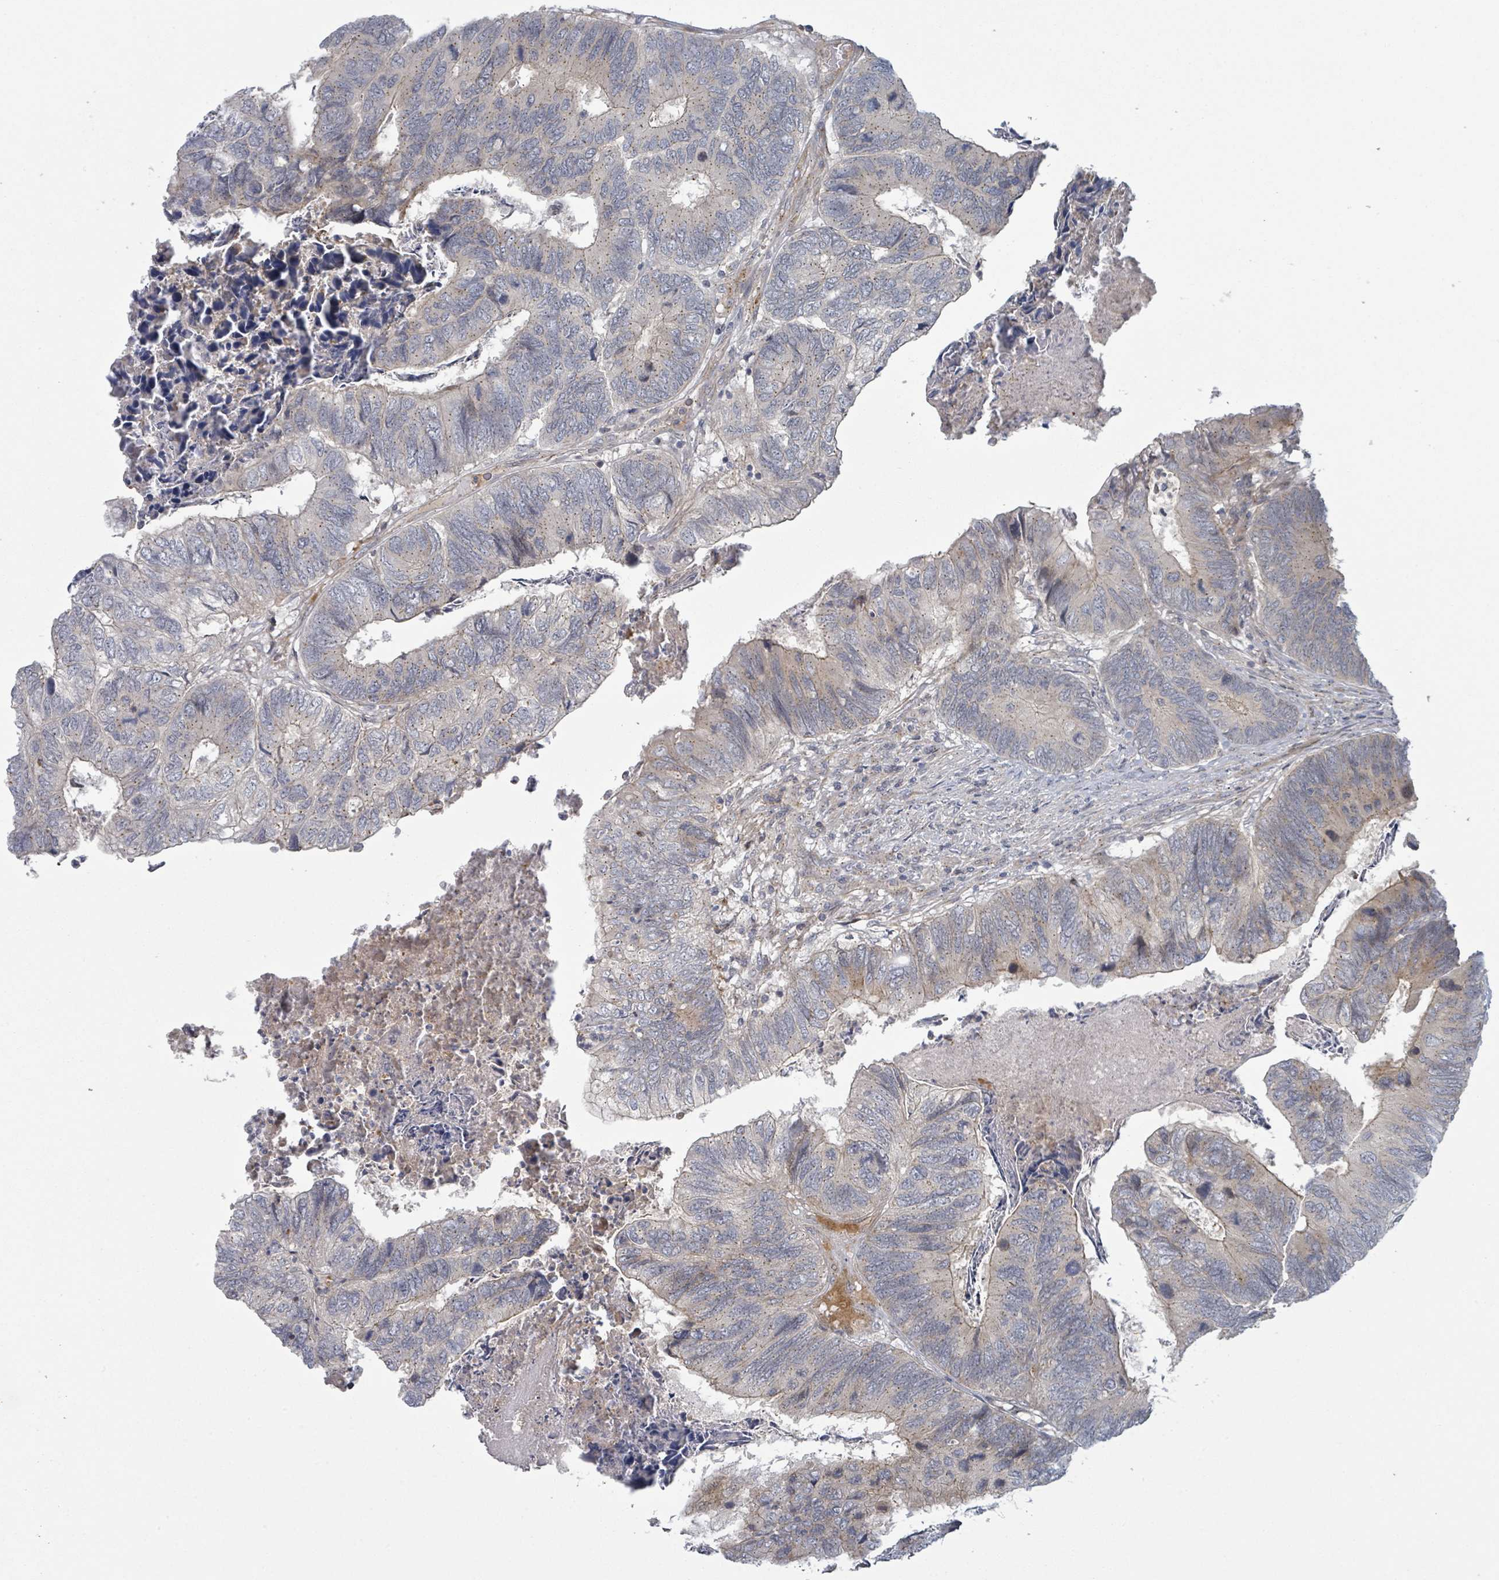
{"staining": {"intensity": "weak", "quantity": "<25%", "location": "cytoplasmic/membranous"}, "tissue": "colorectal cancer", "cell_type": "Tumor cells", "image_type": "cancer", "snomed": [{"axis": "morphology", "description": "Adenocarcinoma, NOS"}, {"axis": "topography", "description": "Colon"}], "caption": "IHC image of colorectal cancer stained for a protein (brown), which exhibits no staining in tumor cells.", "gene": "COL5A3", "patient": {"sex": "female", "age": 67}}